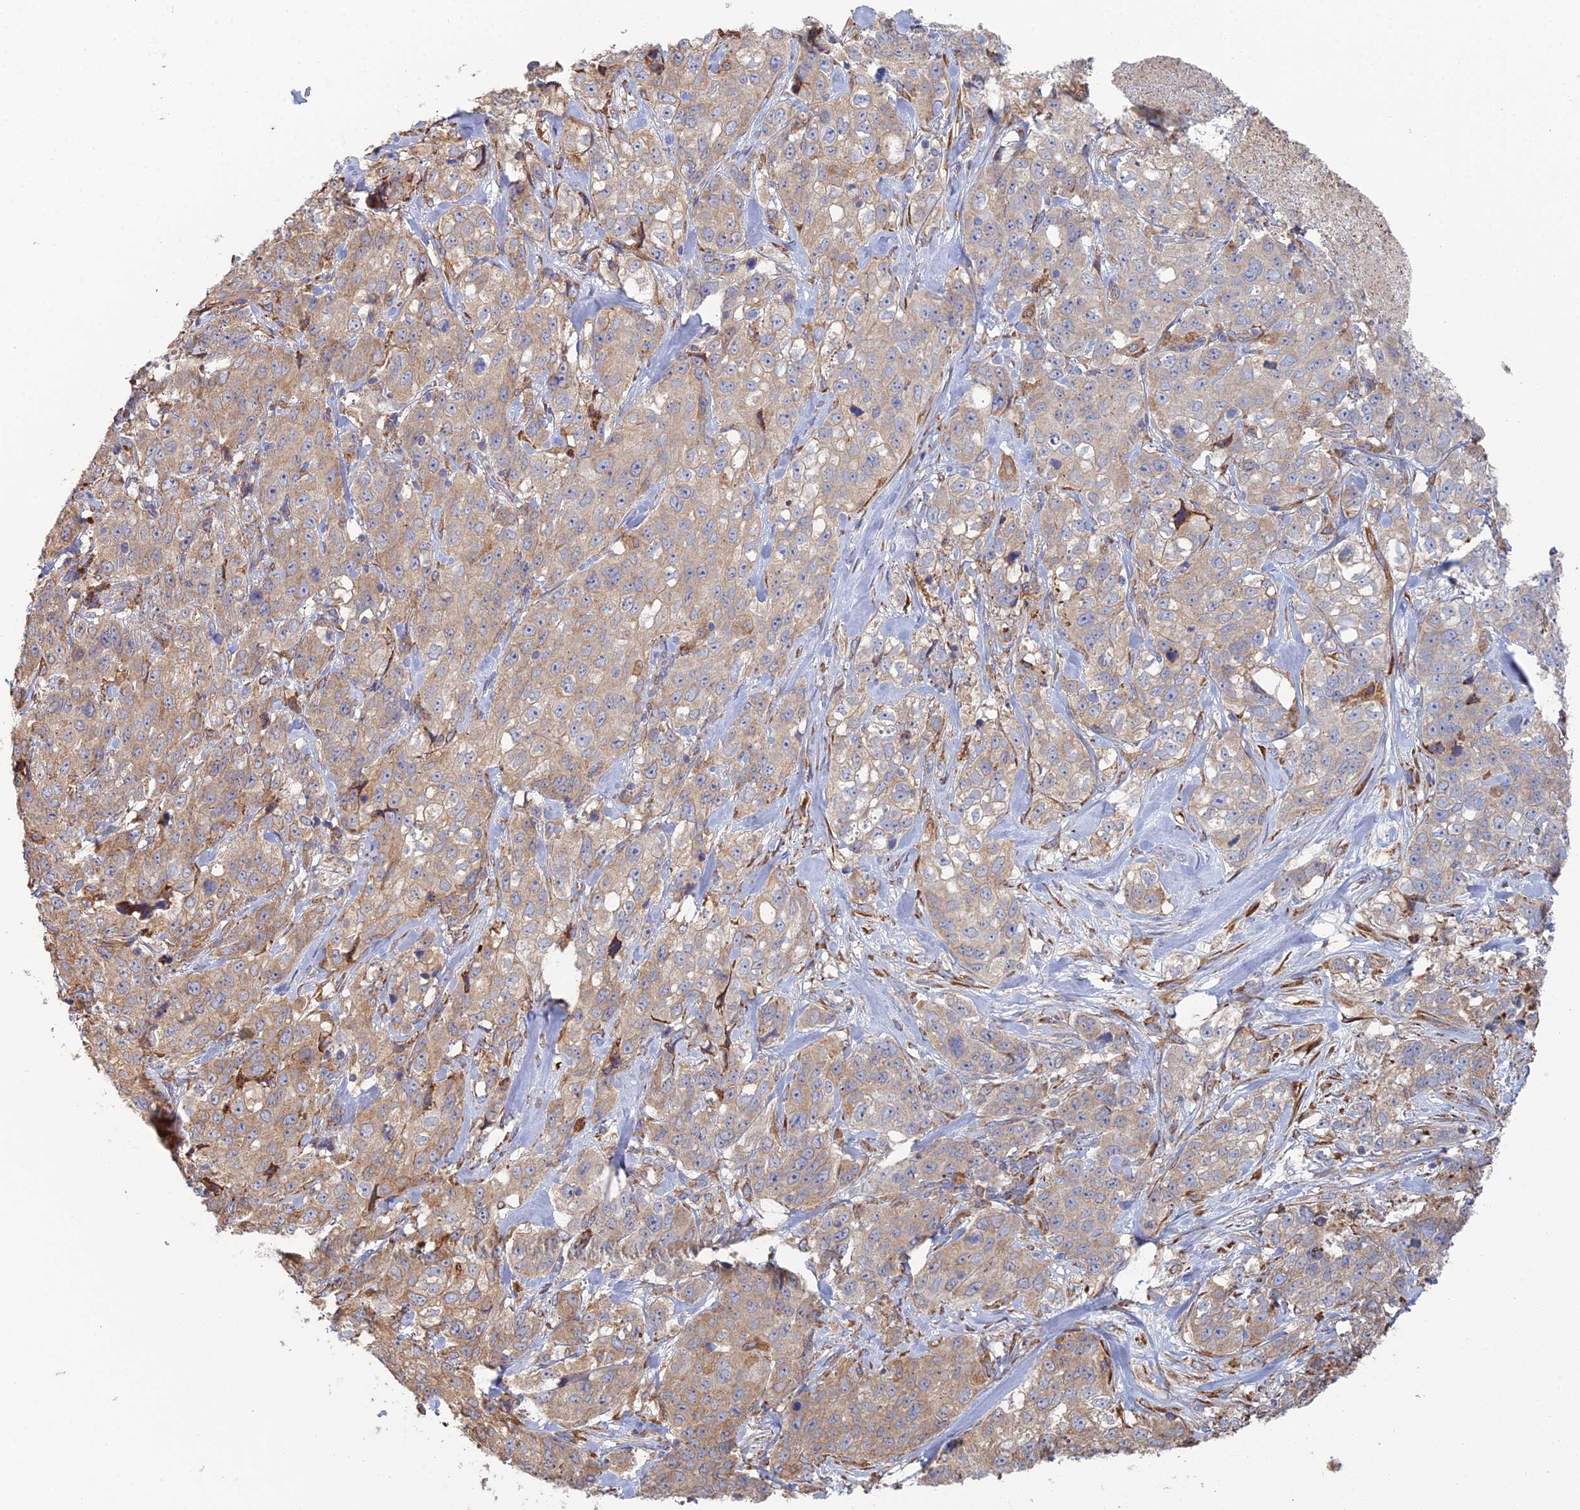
{"staining": {"intensity": "moderate", "quantity": "<25%", "location": "cytoplasmic/membranous"}, "tissue": "stomach cancer", "cell_type": "Tumor cells", "image_type": "cancer", "snomed": [{"axis": "morphology", "description": "Adenocarcinoma, NOS"}, {"axis": "topography", "description": "Stomach"}], "caption": "Immunohistochemistry (IHC) of stomach cancer demonstrates low levels of moderate cytoplasmic/membranous staining in about <25% of tumor cells.", "gene": "TRAPPC6A", "patient": {"sex": "male", "age": 48}}